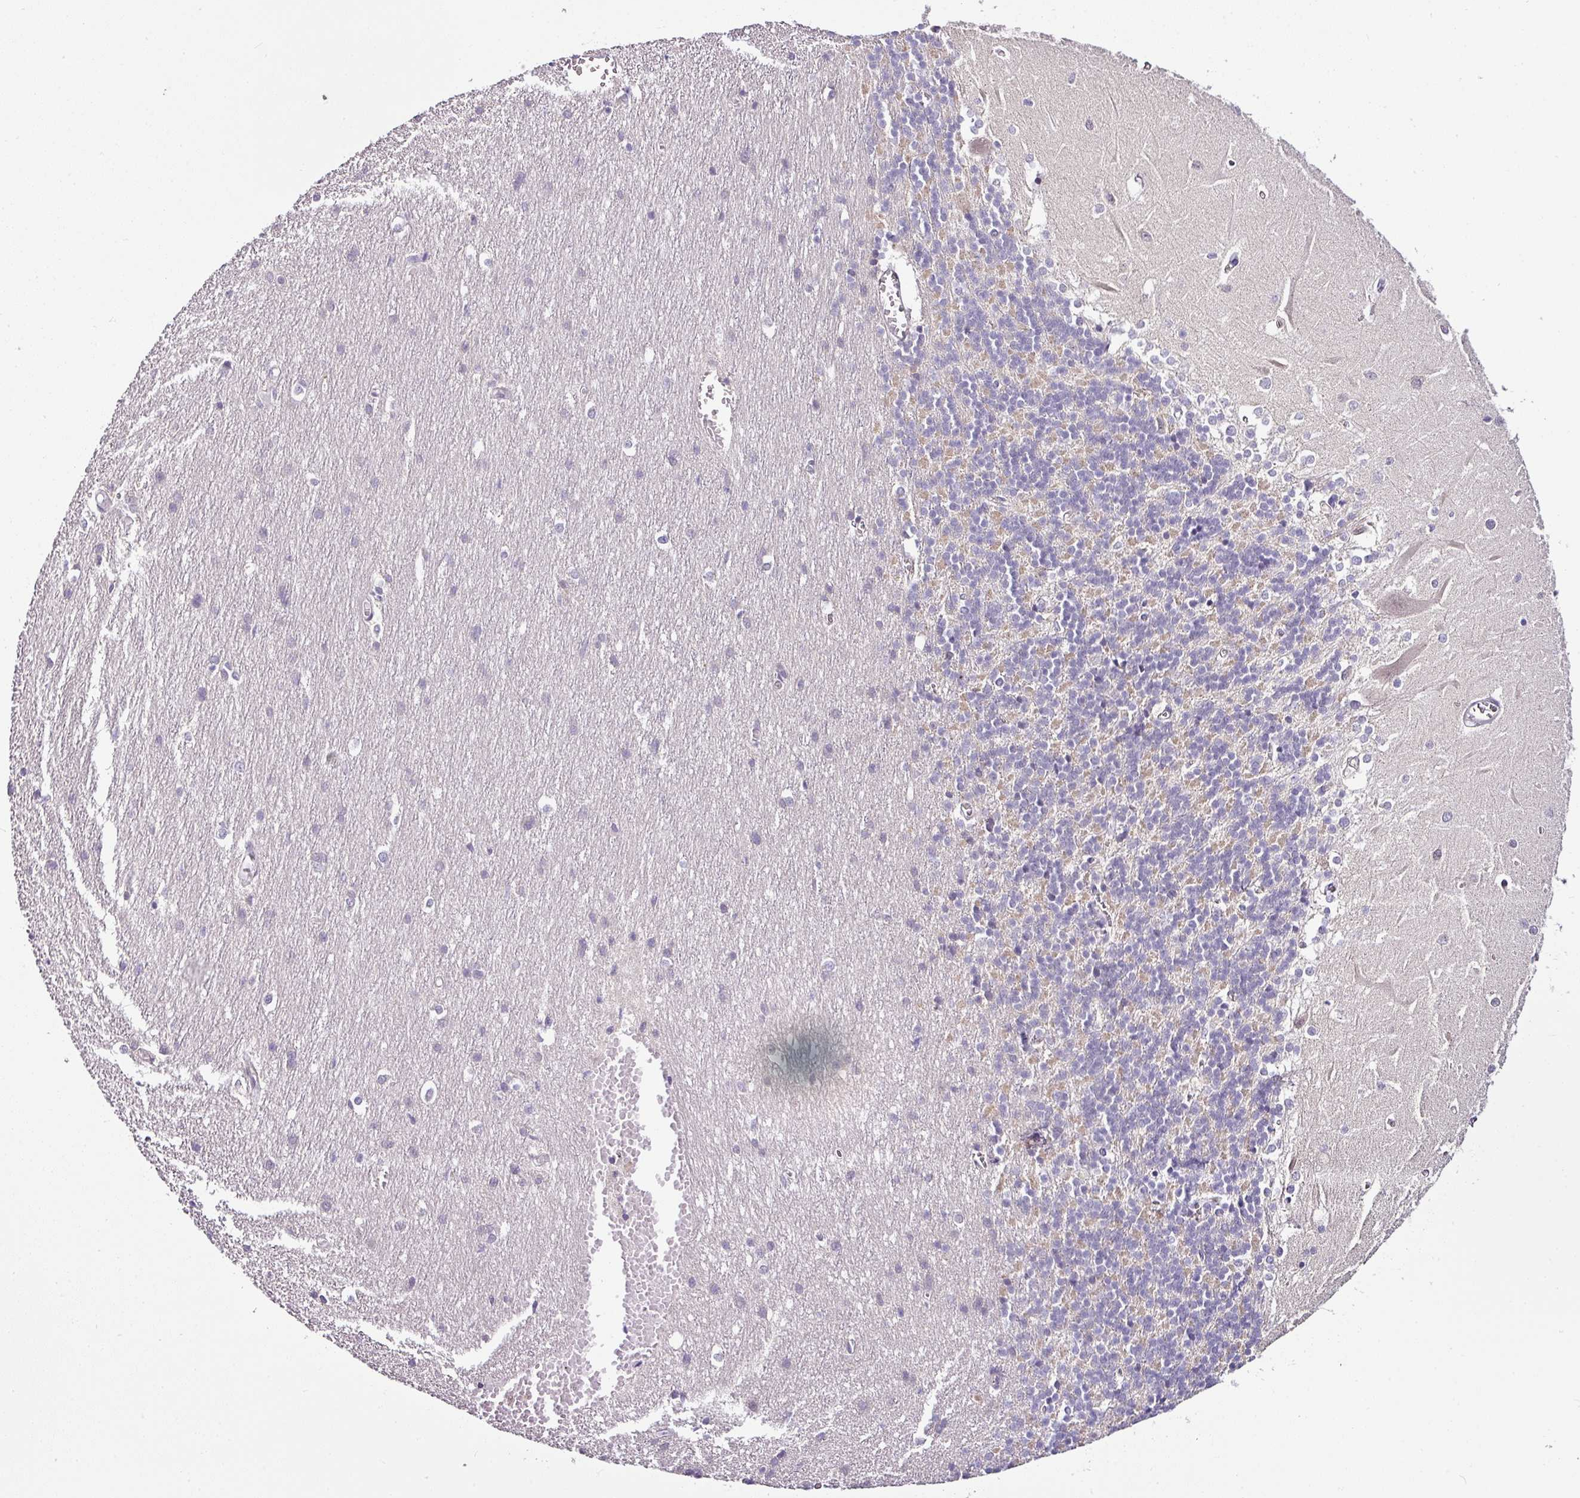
{"staining": {"intensity": "weak", "quantity": "<25%", "location": "cytoplasmic/membranous"}, "tissue": "cerebellum", "cell_type": "Cells in granular layer", "image_type": "normal", "snomed": [{"axis": "morphology", "description": "Normal tissue, NOS"}, {"axis": "topography", "description": "Cerebellum"}], "caption": "Image shows no protein staining in cells in granular layer of benign cerebellum.", "gene": "NAPSA", "patient": {"sex": "male", "age": 37}}